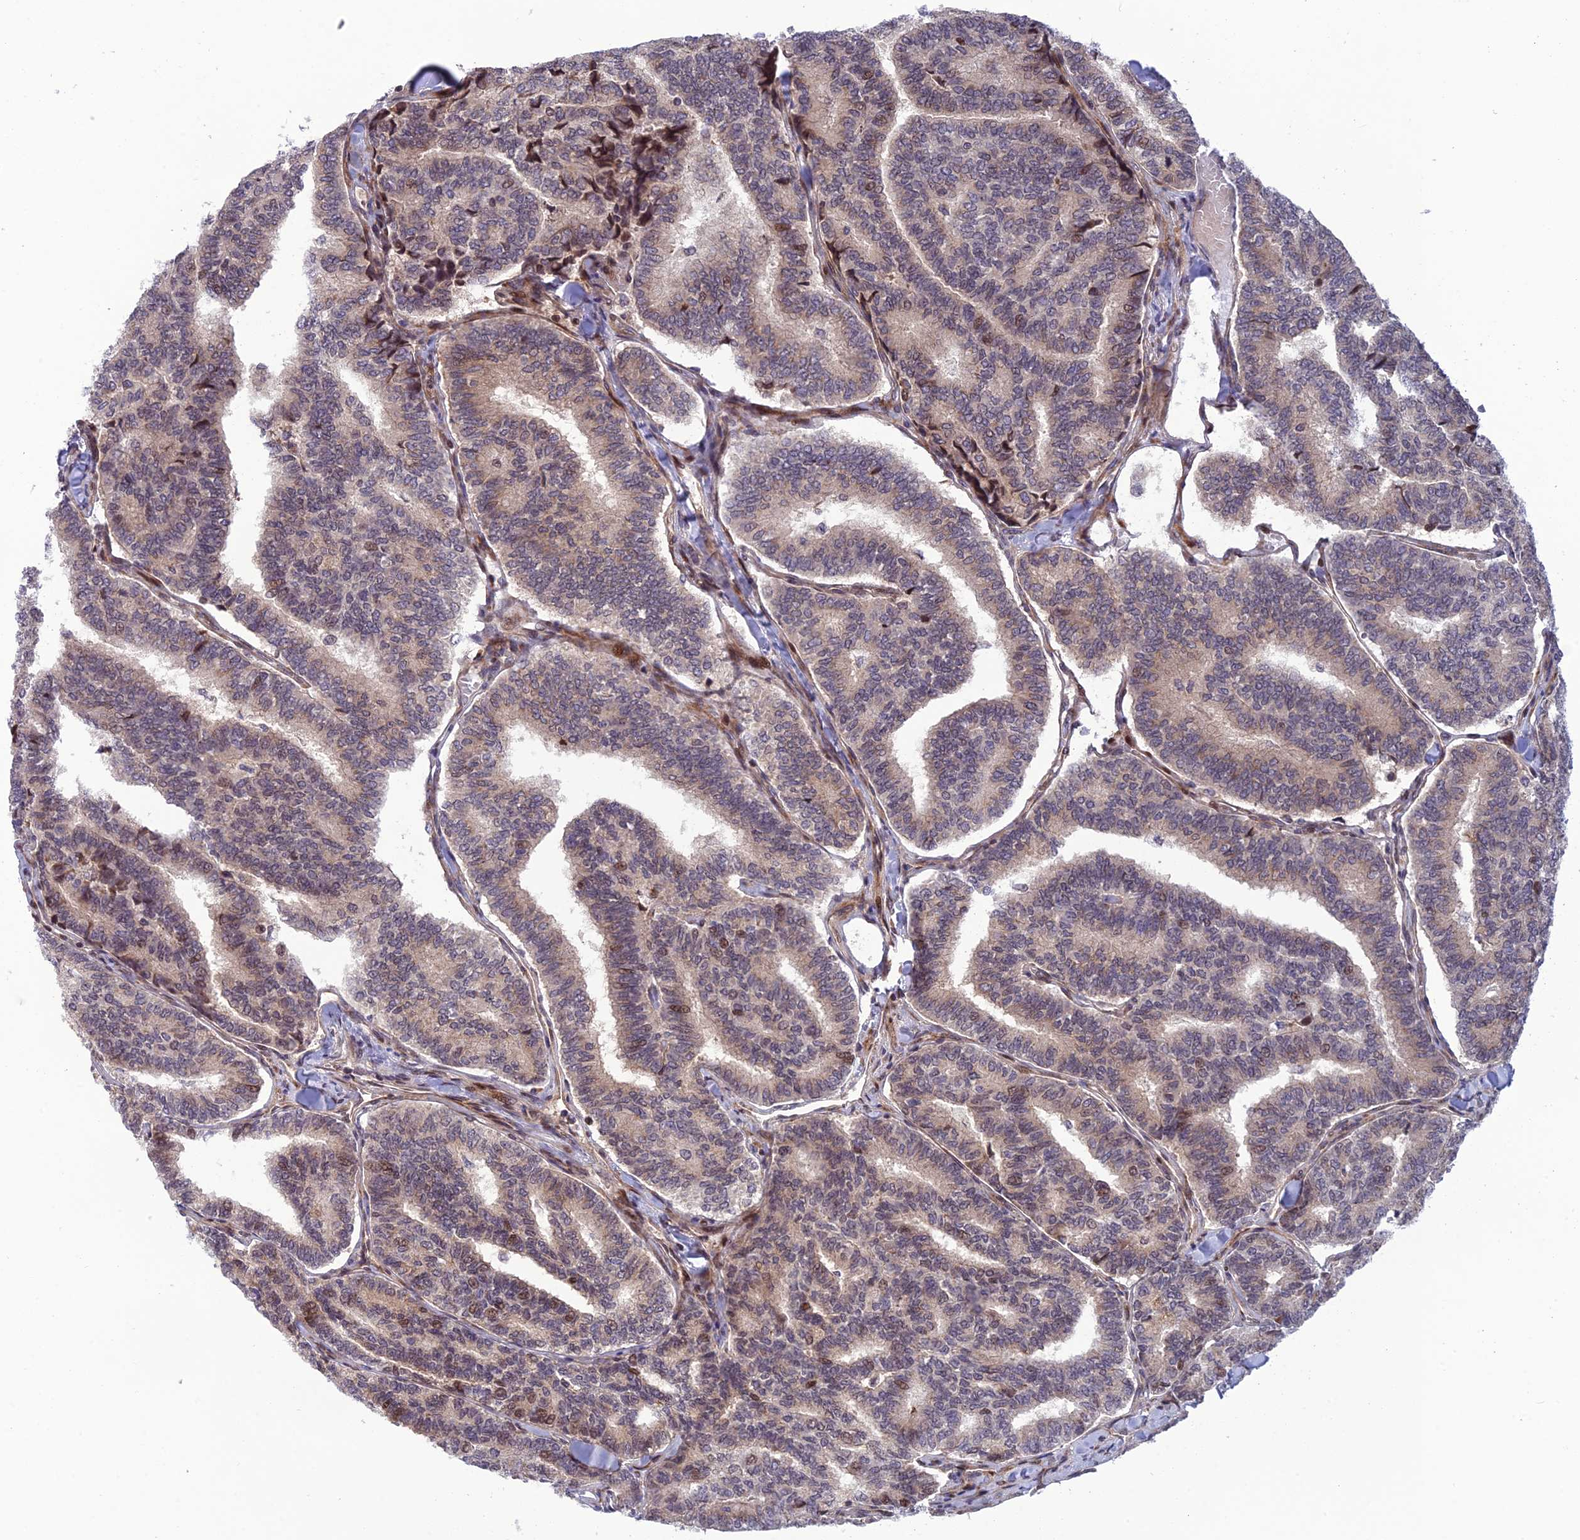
{"staining": {"intensity": "weak", "quantity": "25%-75%", "location": "cytoplasmic/membranous,nuclear"}, "tissue": "thyroid cancer", "cell_type": "Tumor cells", "image_type": "cancer", "snomed": [{"axis": "morphology", "description": "Papillary adenocarcinoma, NOS"}, {"axis": "topography", "description": "Thyroid gland"}], "caption": "Immunohistochemical staining of human papillary adenocarcinoma (thyroid) shows low levels of weak cytoplasmic/membranous and nuclear staining in about 25%-75% of tumor cells. The staining is performed using DAB brown chromogen to label protein expression. The nuclei are counter-stained blue using hematoxylin.", "gene": "SMIM7", "patient": {"sex": "female", "age": 35}}